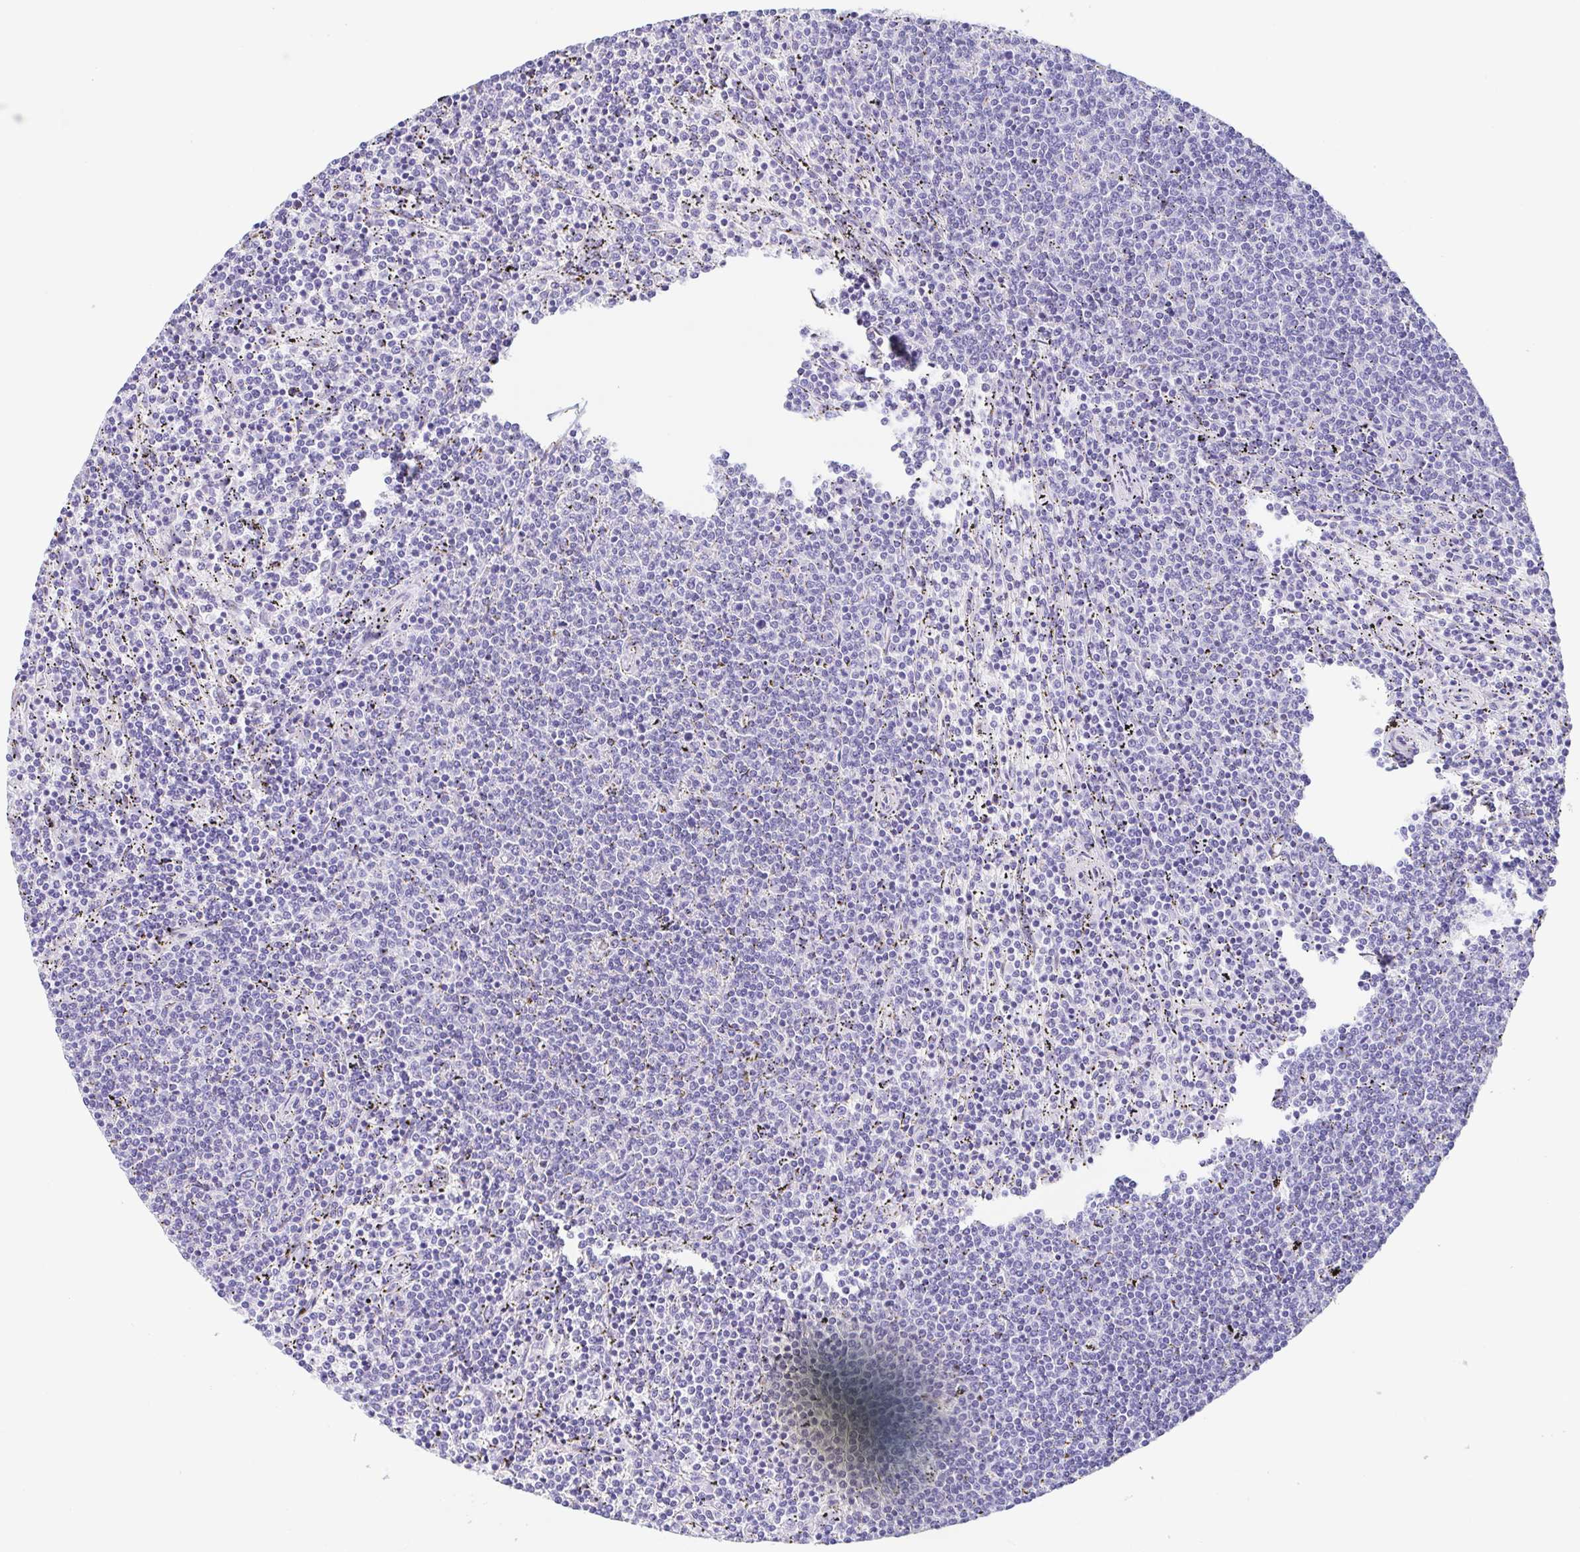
{"staining": {"intensity": "negative", "quantity": "none", "location": "none"}, "tissue": "lymphoma", "cell_type": "Tumor cells", "image_type": "cancer", "snomed": [{"axis": "morphology", "description": "Malignant lymphoma, non-Hodgkin's type, Low grade"}, {"axis": "topography", "description": "Spleen"}], "caption": "Tumor cells show no significant staining in low-grade malignant lymphoma, non-Hodgkin's type.", "gene": "SULT1B1", "patient": {"sex": "female", "age": 50}}